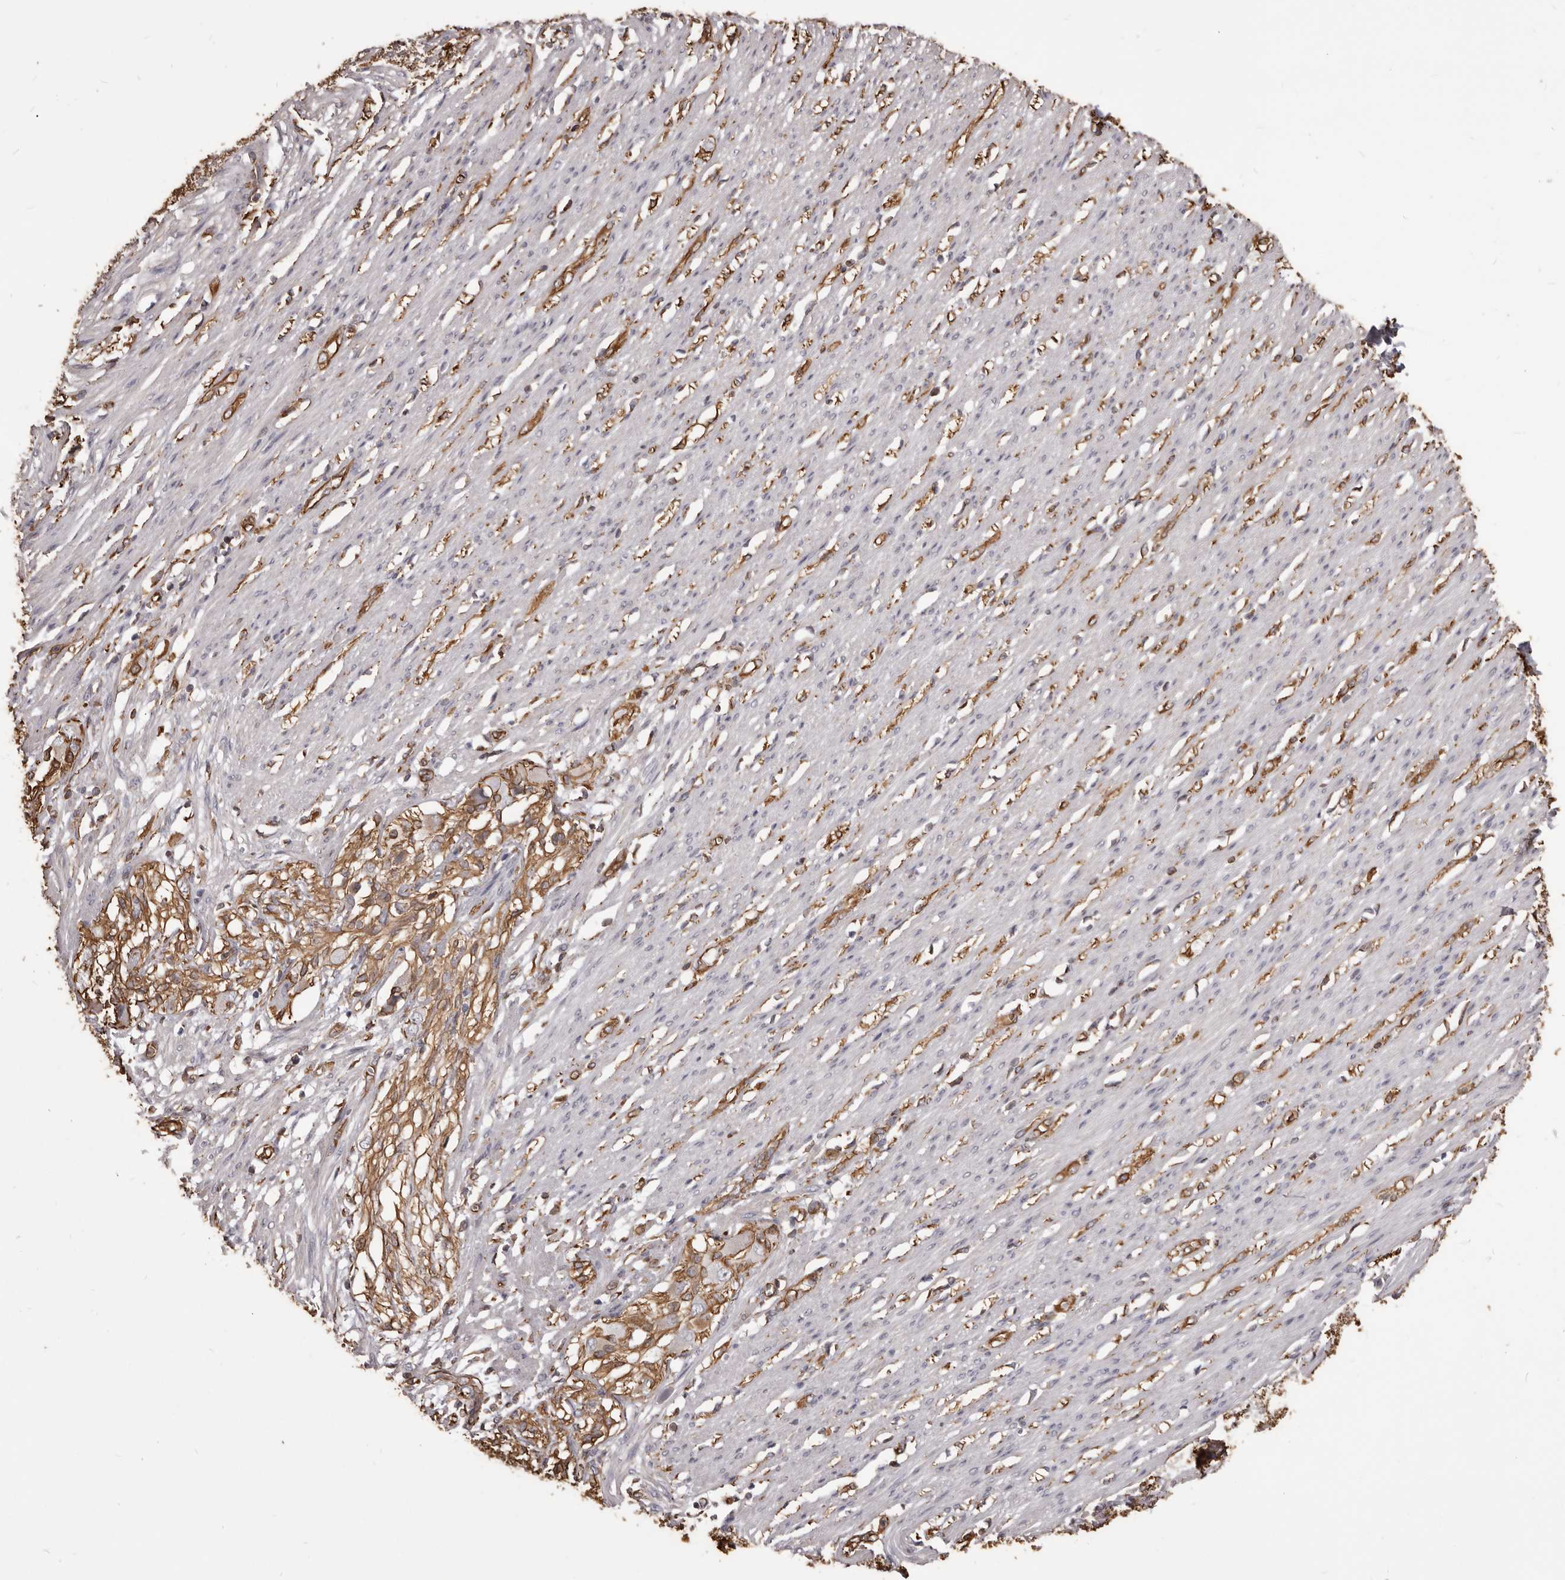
{"staining": {"intensity": "negative", "quantity": "none", "location": "none"}, "tissue": "smooth muscle", "cell_type": "Smooth muscle cells", "image_type": "normal", "snomed": [{"axis": "morphology", "description": "Normal tissue, NOS"}, {"axis": "morphology", "description": "Adenocarcinoma, NOS"}, {"axis": "topography", "description": "Colon"}, {"axis": "topography", "description": "Peripheral nerve tissue"}], "caption": "Smooth muscle was stained to show a protein in brown. There is no significant staining in smooth muscle cells. (DAB immunohistochemistry (IHC) visualized using brightfield microscopy, high magnification).", "gene": "MTURN", "patient": {"sex": "male", "age": 14}}